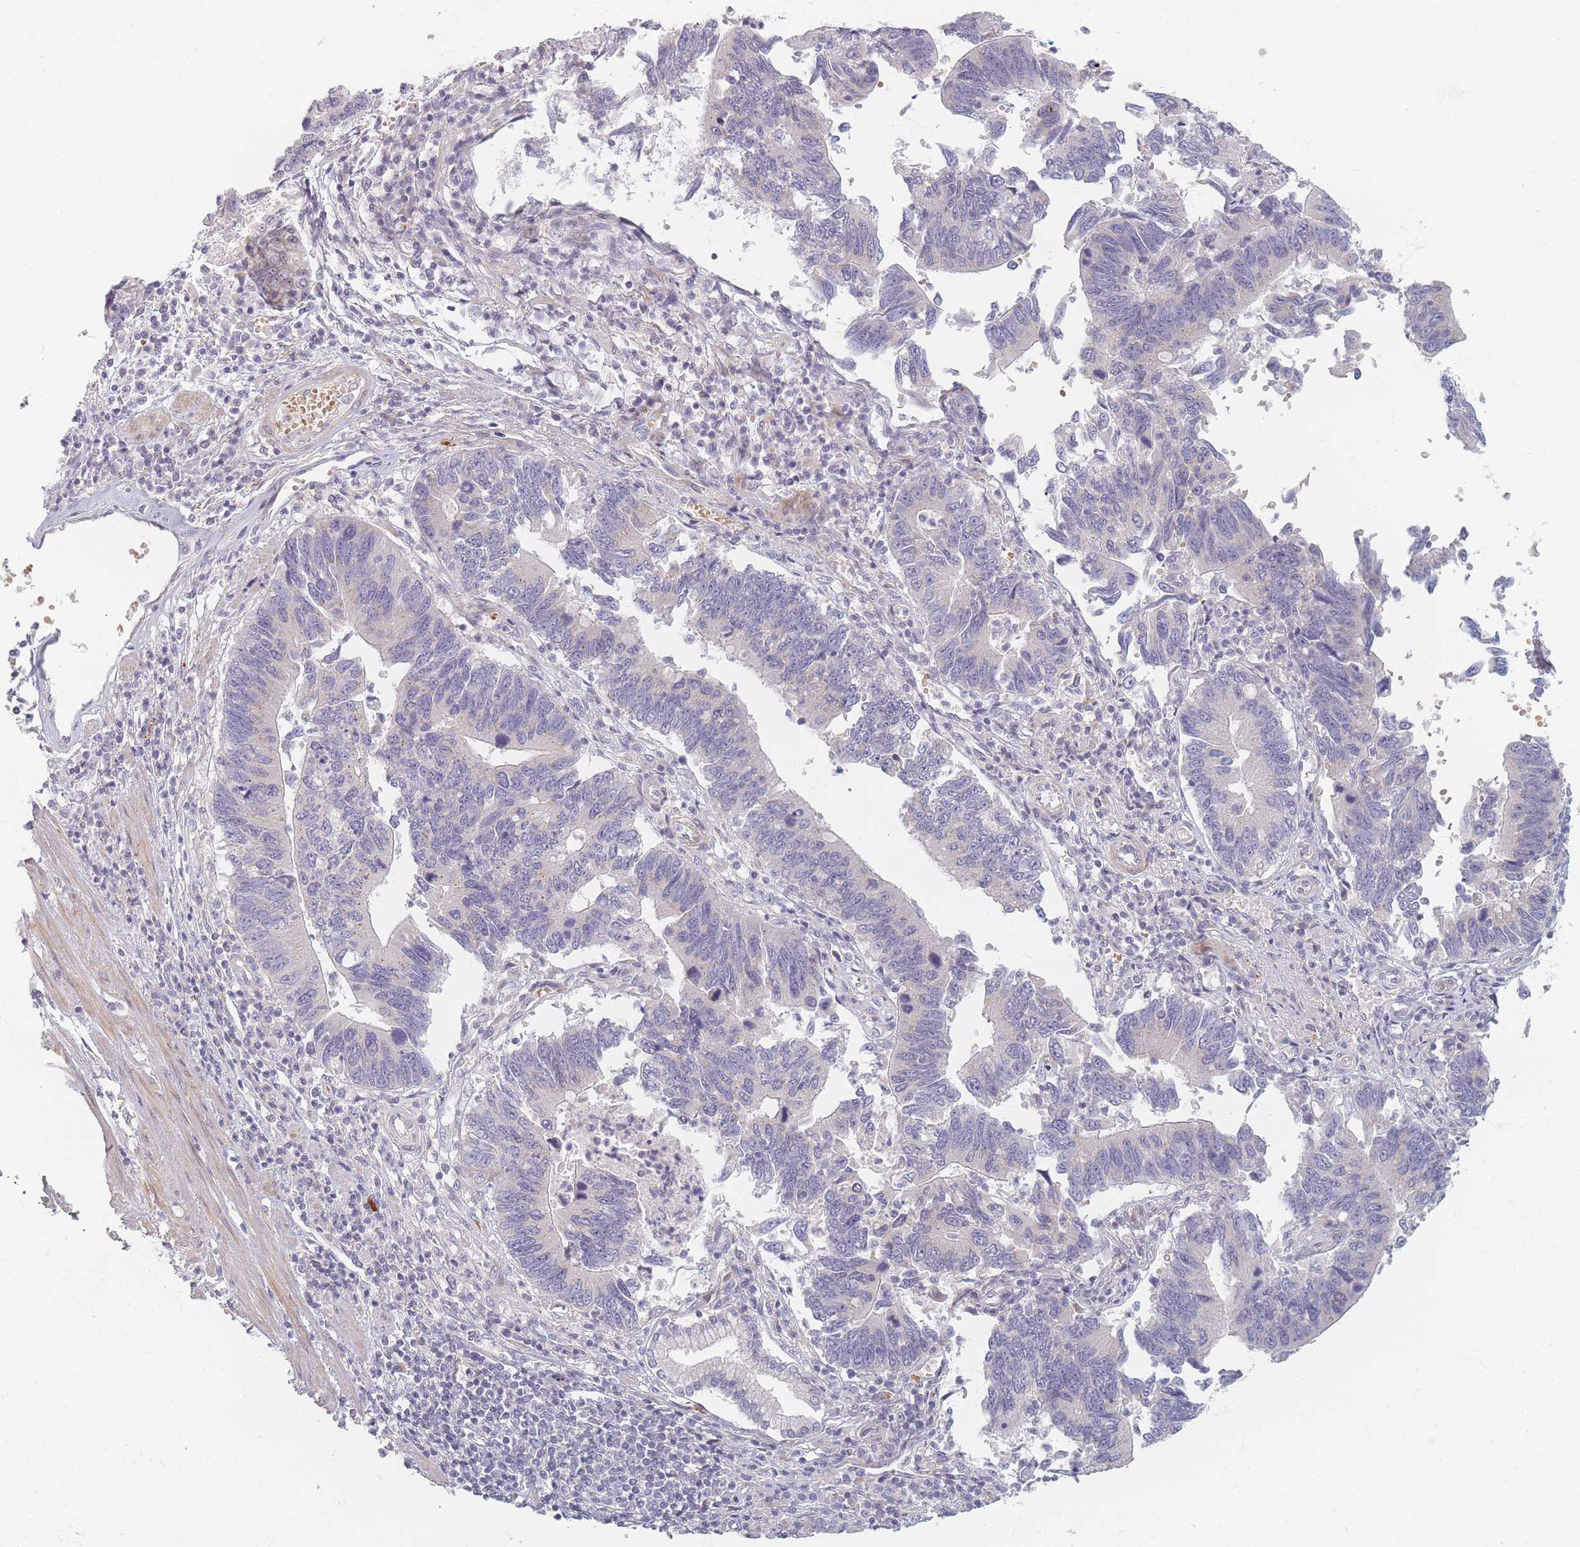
{"staining": {"intensity": "negative", "quantity": "none", "location": "none"}, "tissue": "stomach cancer", "cell_type": "Tumor cells", "image_type": "cancer", "snomed": [{"axis": "morphology", "description": "Adenocarcinoma, NOS"}, {"axis": "topography", "description": "Stomach"}], "caption": "Immunohistochemistry photomicrograph of neoplastic tissue: stomach cancer stained with DAB (3,3'-diaminobenzidine) exhibits no significant protein staining in tumor cells.", "gene": "TMOD1", "patient": {"sex": "male", "age": 59}}